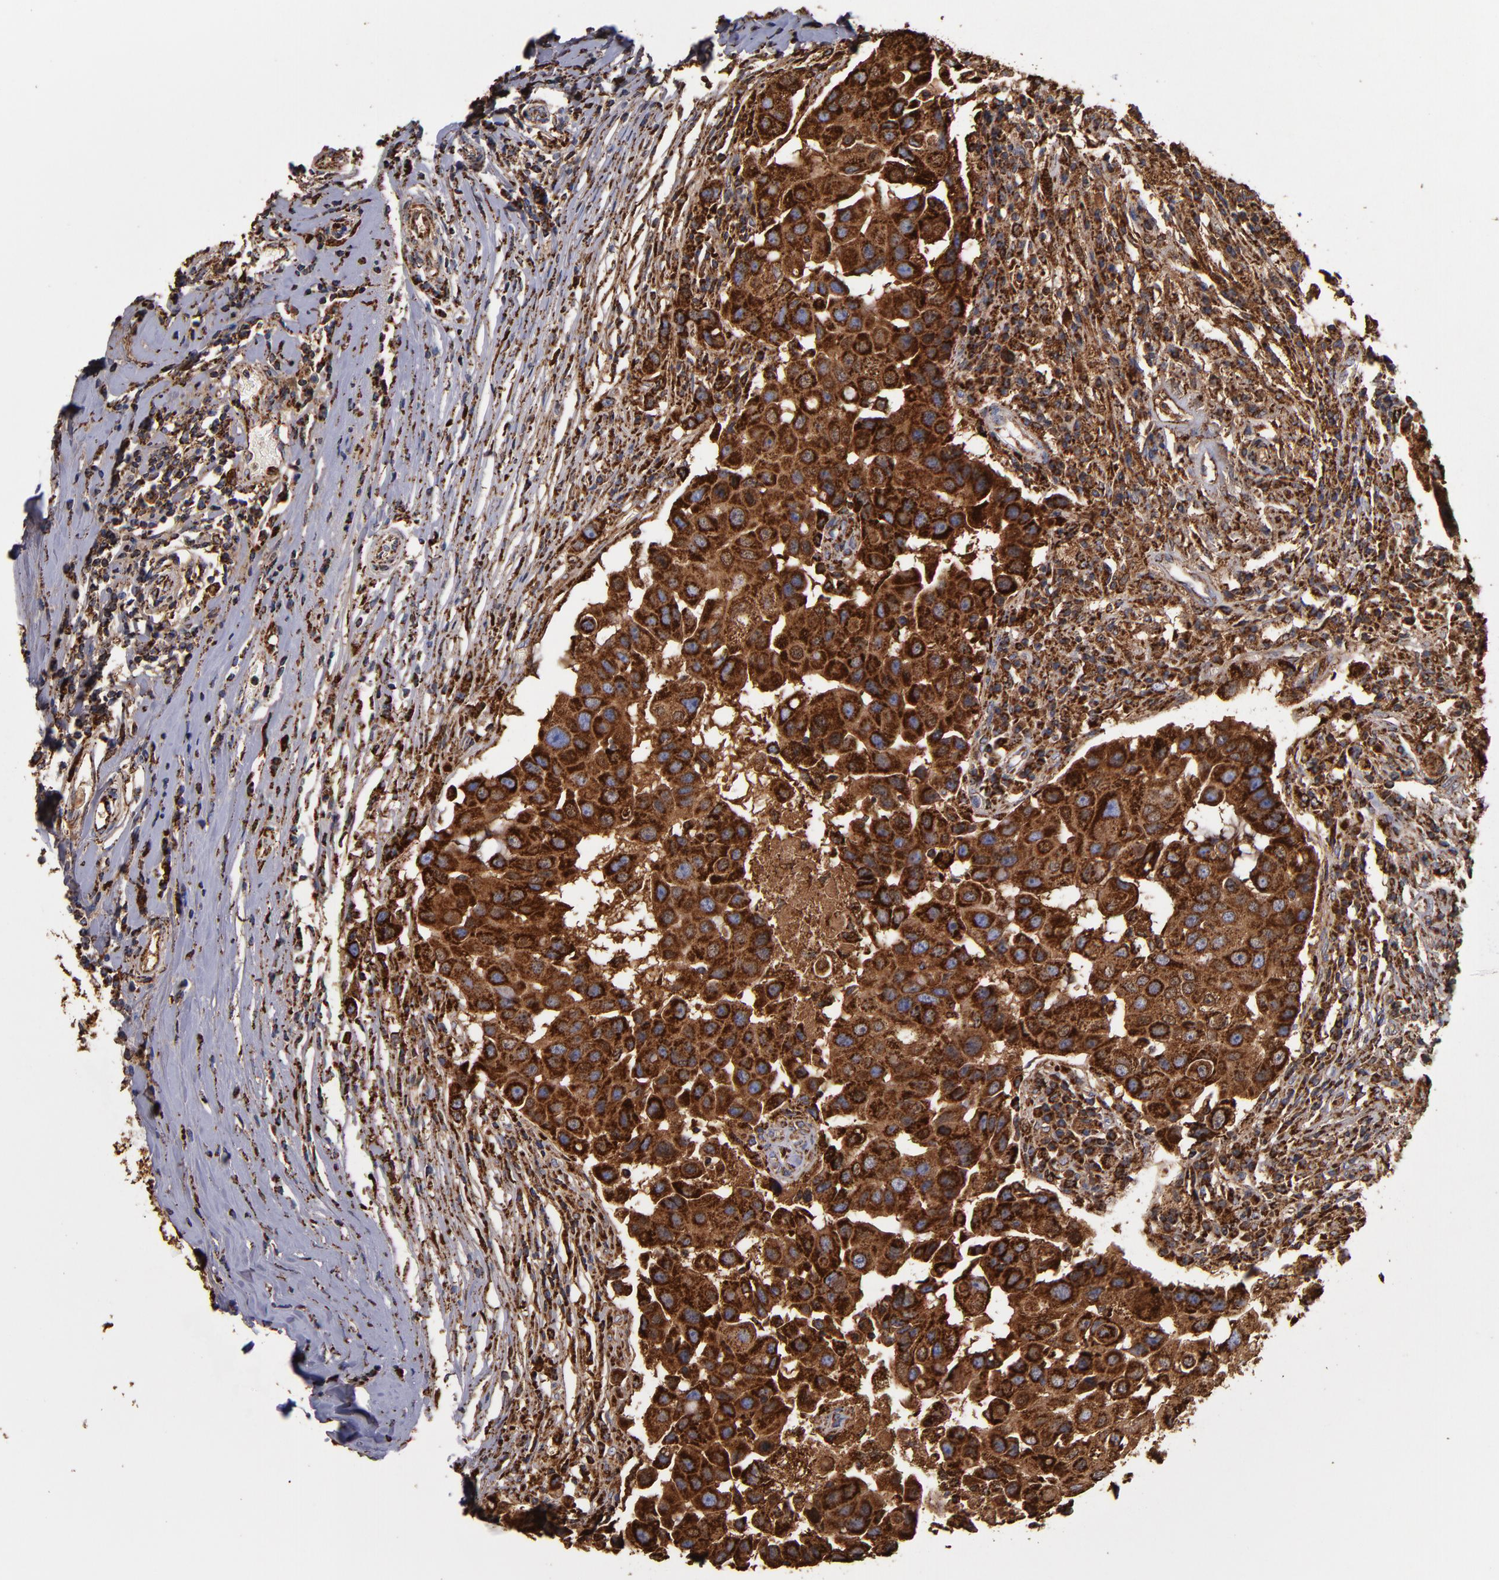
{"staining": {"intensity": "strong", "quantity": ">75%", "location": "cytoplasmic/membranous"}, "tissue": "breast cancer", "cell_type": "Tumor cells", "image_type": "cancer", "snomed": [{"axis": "morphology", "description": "Duct carcinoma"}, {"axis": "topography", "description": "Breast"}], "caption": "DAB immunohistochemical staining of human intraductal carcinoma (breast) reveals strong cytoplasmic/membranous protein staining in approximately >75% of tumor cells.", "gene": "SOD2", "patient": {"sex": "female", "age": 27}}